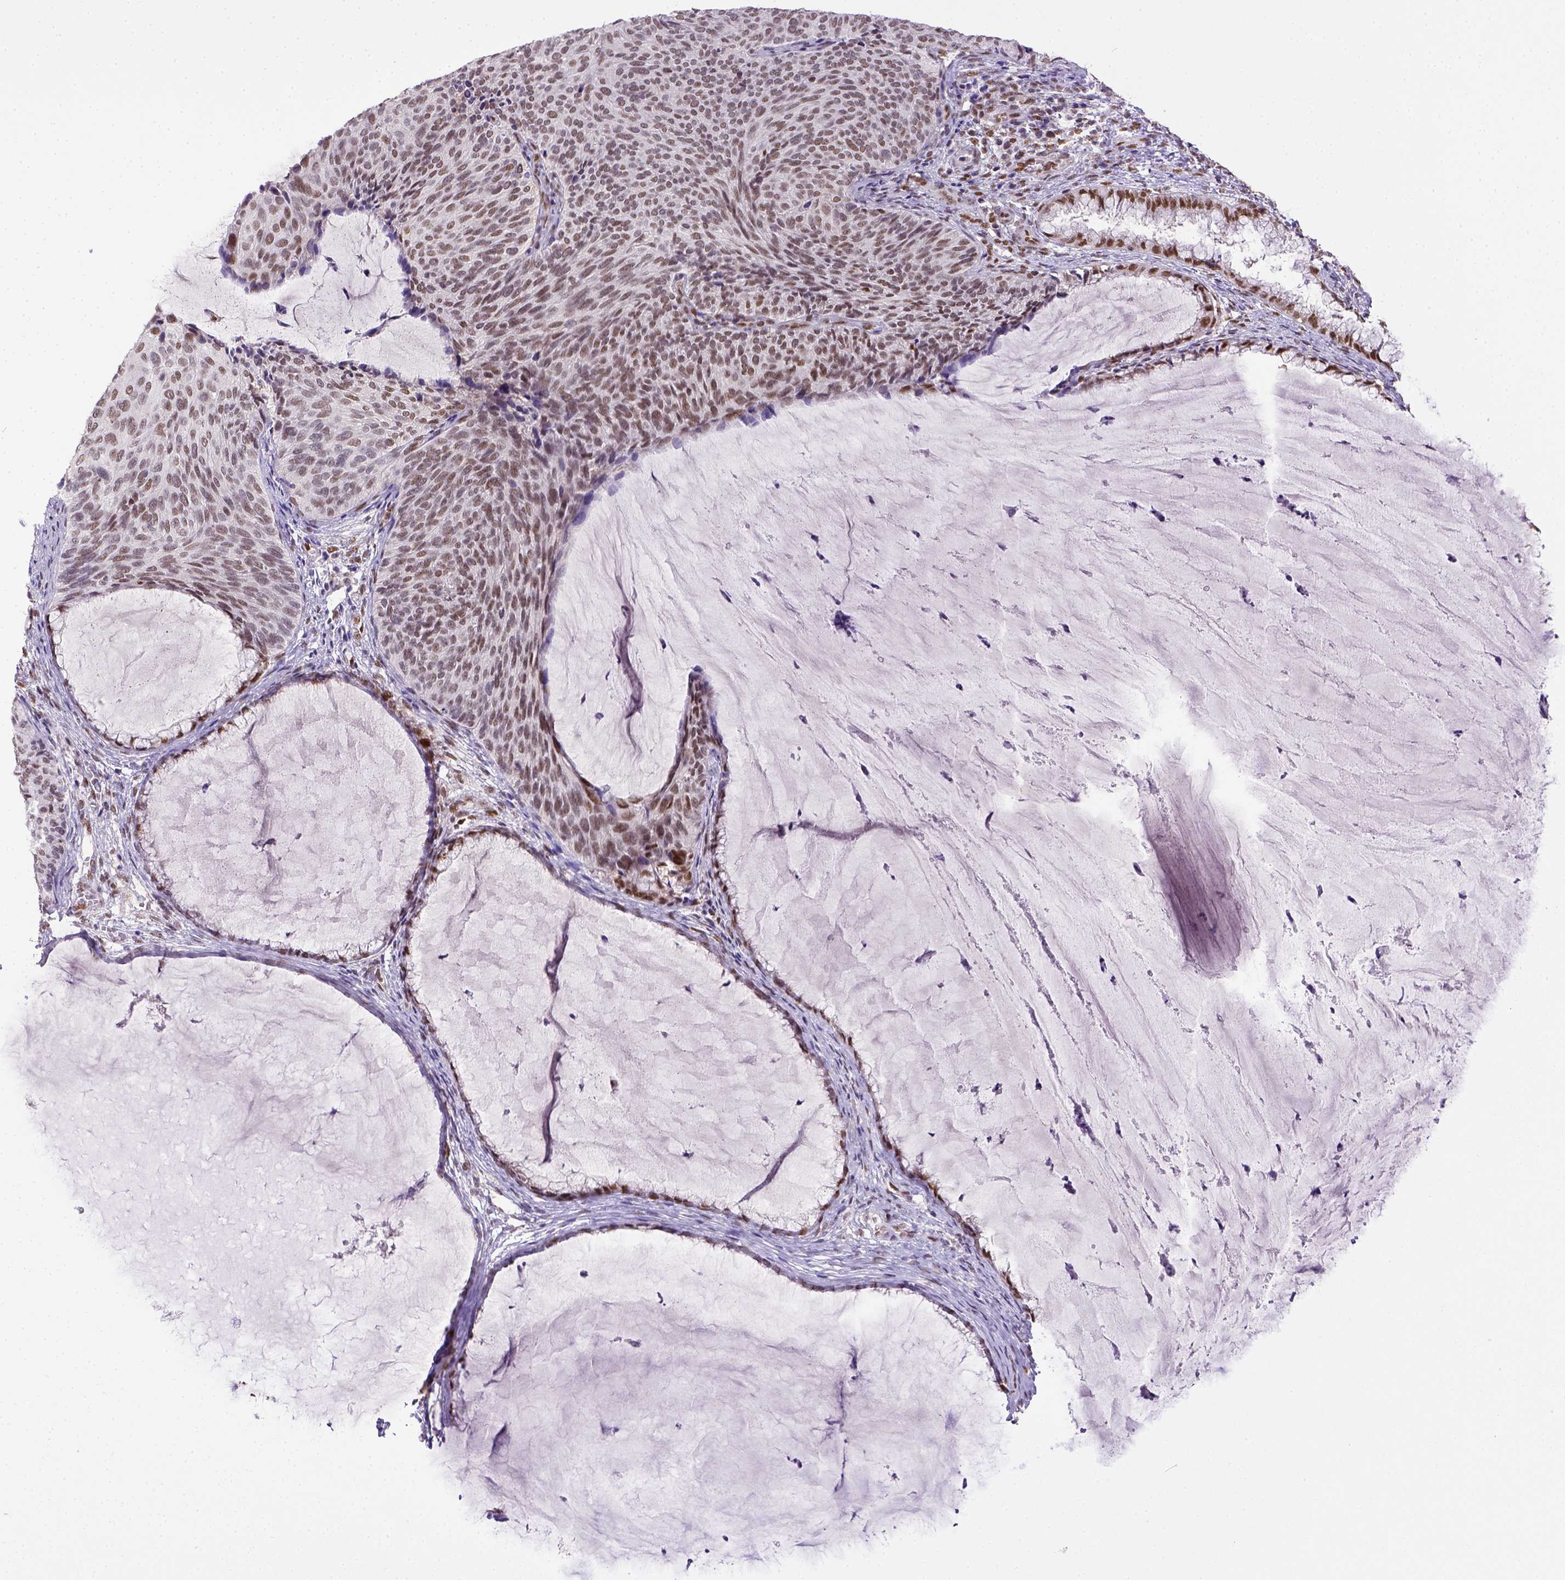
{"staining": {"intensity": "weak", "quantity": ">75%", "location": "cytoplasmic/membranous"}, "tissue": "cervical cancer", "cell_type": "Tumor cells", "image_type": "cancer", "snomed": [{"axis": "morphology", "description": "Squamous cell carcinoma, NOS"}, {"axis": "topography", "description": "Cervix"}], "caption": "DAB immunohistochemical staining of human cervical squamous cell carcinoma displays weak cytoplasmic/membranous protein expression in about >75% of tumor cells. The staining was performed using DAB, with brown indicating positive protein expression. Nuclei are stained blue with hematoxylin.", "gene": "ERCC1", "patient": {"sex": "female", "age": 36}}